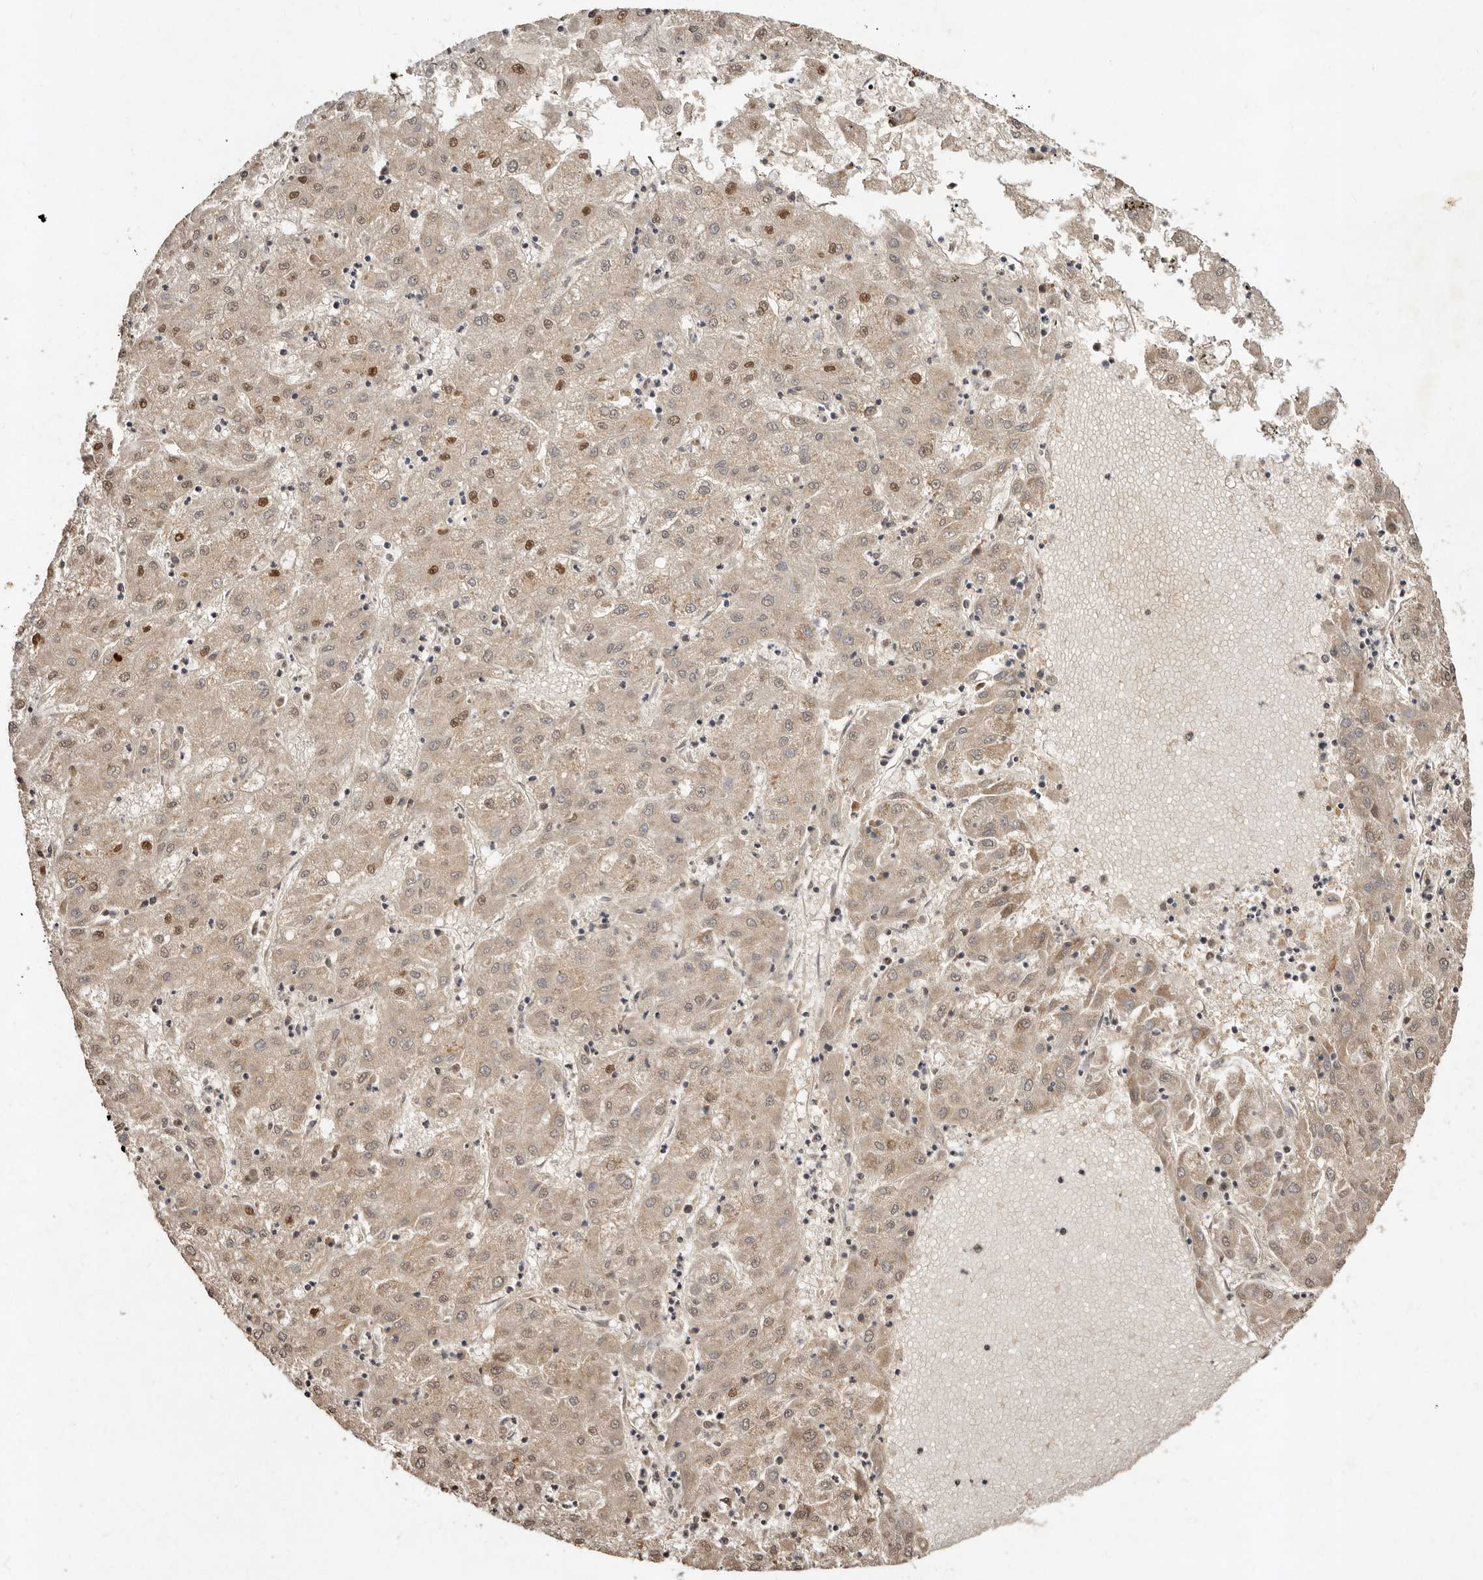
{"staining": {"intensity": "moderate", "quantity": ">75%", "location": "cytoplasmic/membranous,nuclear"}, "tissue": "liver cancer", "cell_type": "Tumor cells", "image_type": "cancer", "snomed": [{"axis": "morphology", "description": "Carcinoma, Hepatocellular, NOS"}, {"axis": "topography", "description": "Liver"}], "caption": "This photomicrograph reveals liver cancer (hepatocellular carcinoma) stained with immunohistochemistry to label a protein in brown. The cytoplasmic/membranous and nuclear of tumor cells show moderate positivity for the protein. Nuclei are counter-stained blue.", "gene": "LCORL", "patient": {"sex": "male", "age": 72}}